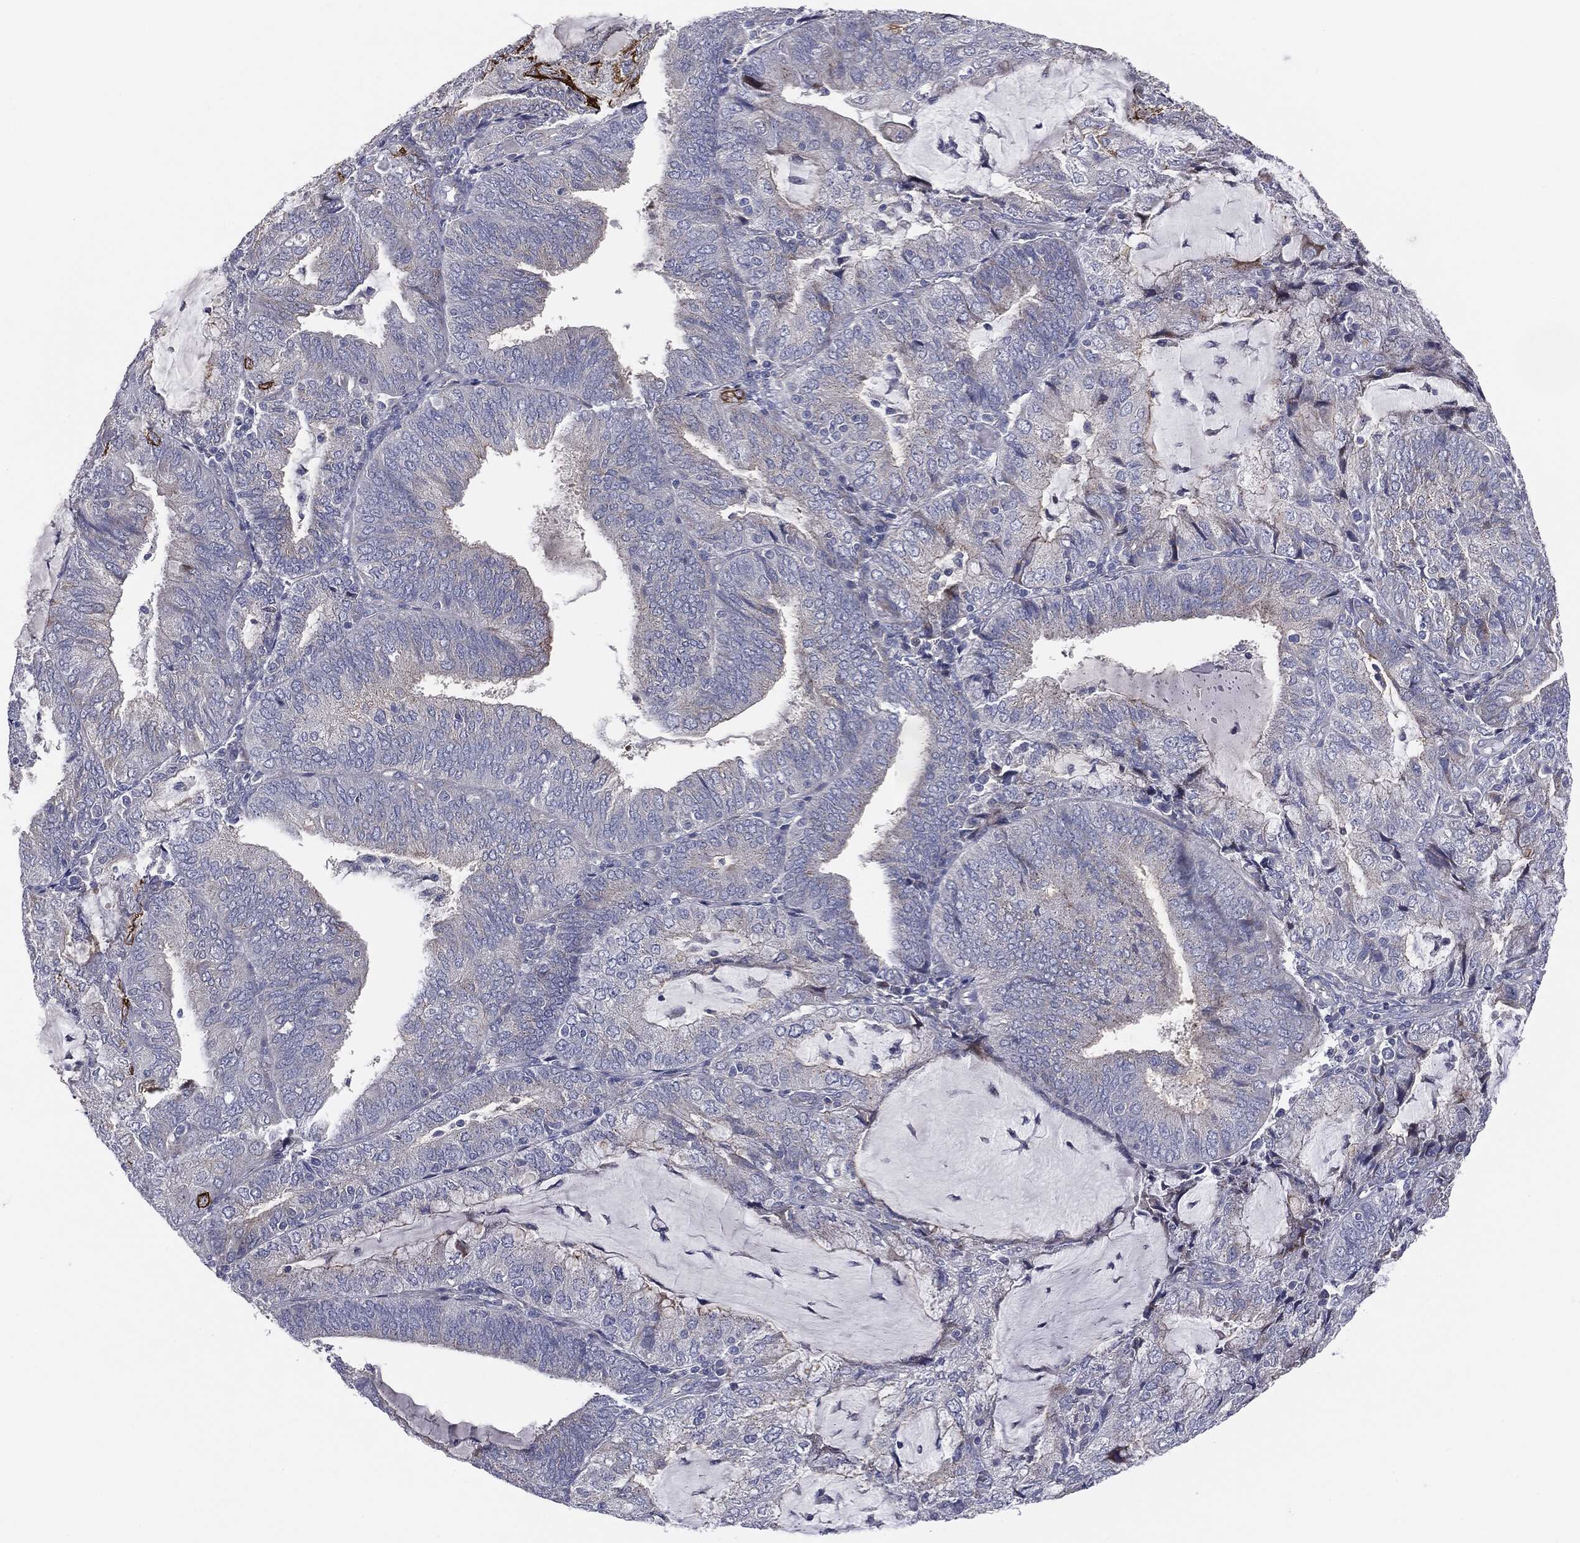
{"staining": {"intensity": "negative", "quantity": "none", "location": "none"}, "tissue": "endometrial cancer", "cell_type": "Tumor cells", "image_type": "cancer", "snomed": [{"axis": "morphology", "description": "Adenocarcinoma, NOS"}, {"axis": "topography", "description": "Endometrium"}], "caption": "This is a micrograph of immunohistochemistry staining of endometrial adenocarcinoma, which shows no positivity in tumor cells.", "gene": "KRT5", "patient": {"sex": "female", "age": 81}}